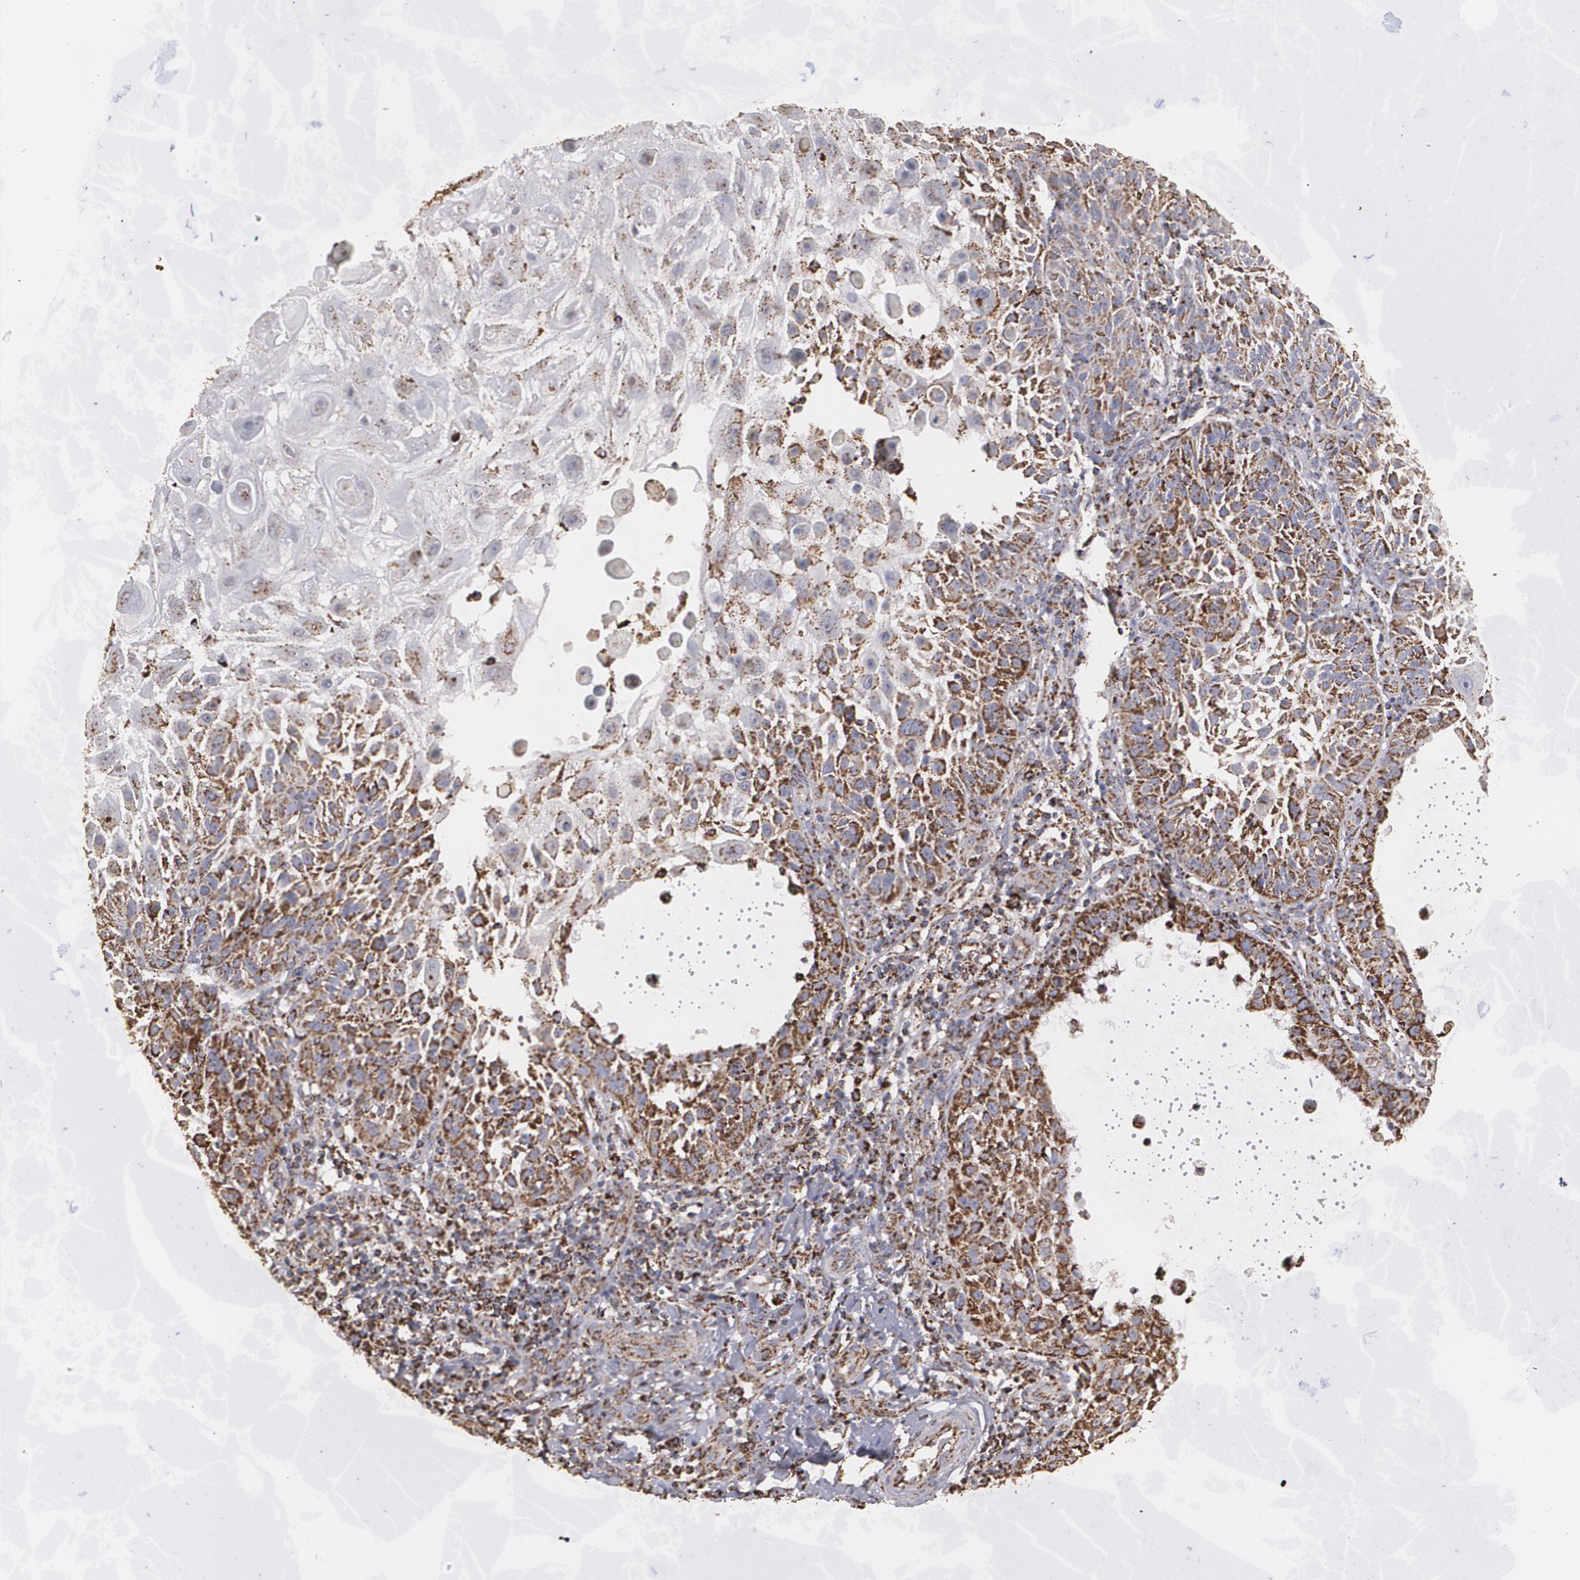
{"staining": {"intensity": "strong", "quantity": ">75%", "location": "cytoplasmic/membranous"}, "tissue": "skin cancer", "cell_type": "Tumor cells", "image_type": "cancer", "snomed": [{"axis": "morphology", "description": "Squamous cell carcinoma, NOS"}, {"axis": "topography", "description": "Skin"}], "caption": "IHC (DAB) staining of human skin squamous cell carcinoma displays strong cytoplasmic/membranous protein positivity in about >75% of tumor cells.", "gene": "HSPD1", "patient": {"sex": "female", "age": 89}}